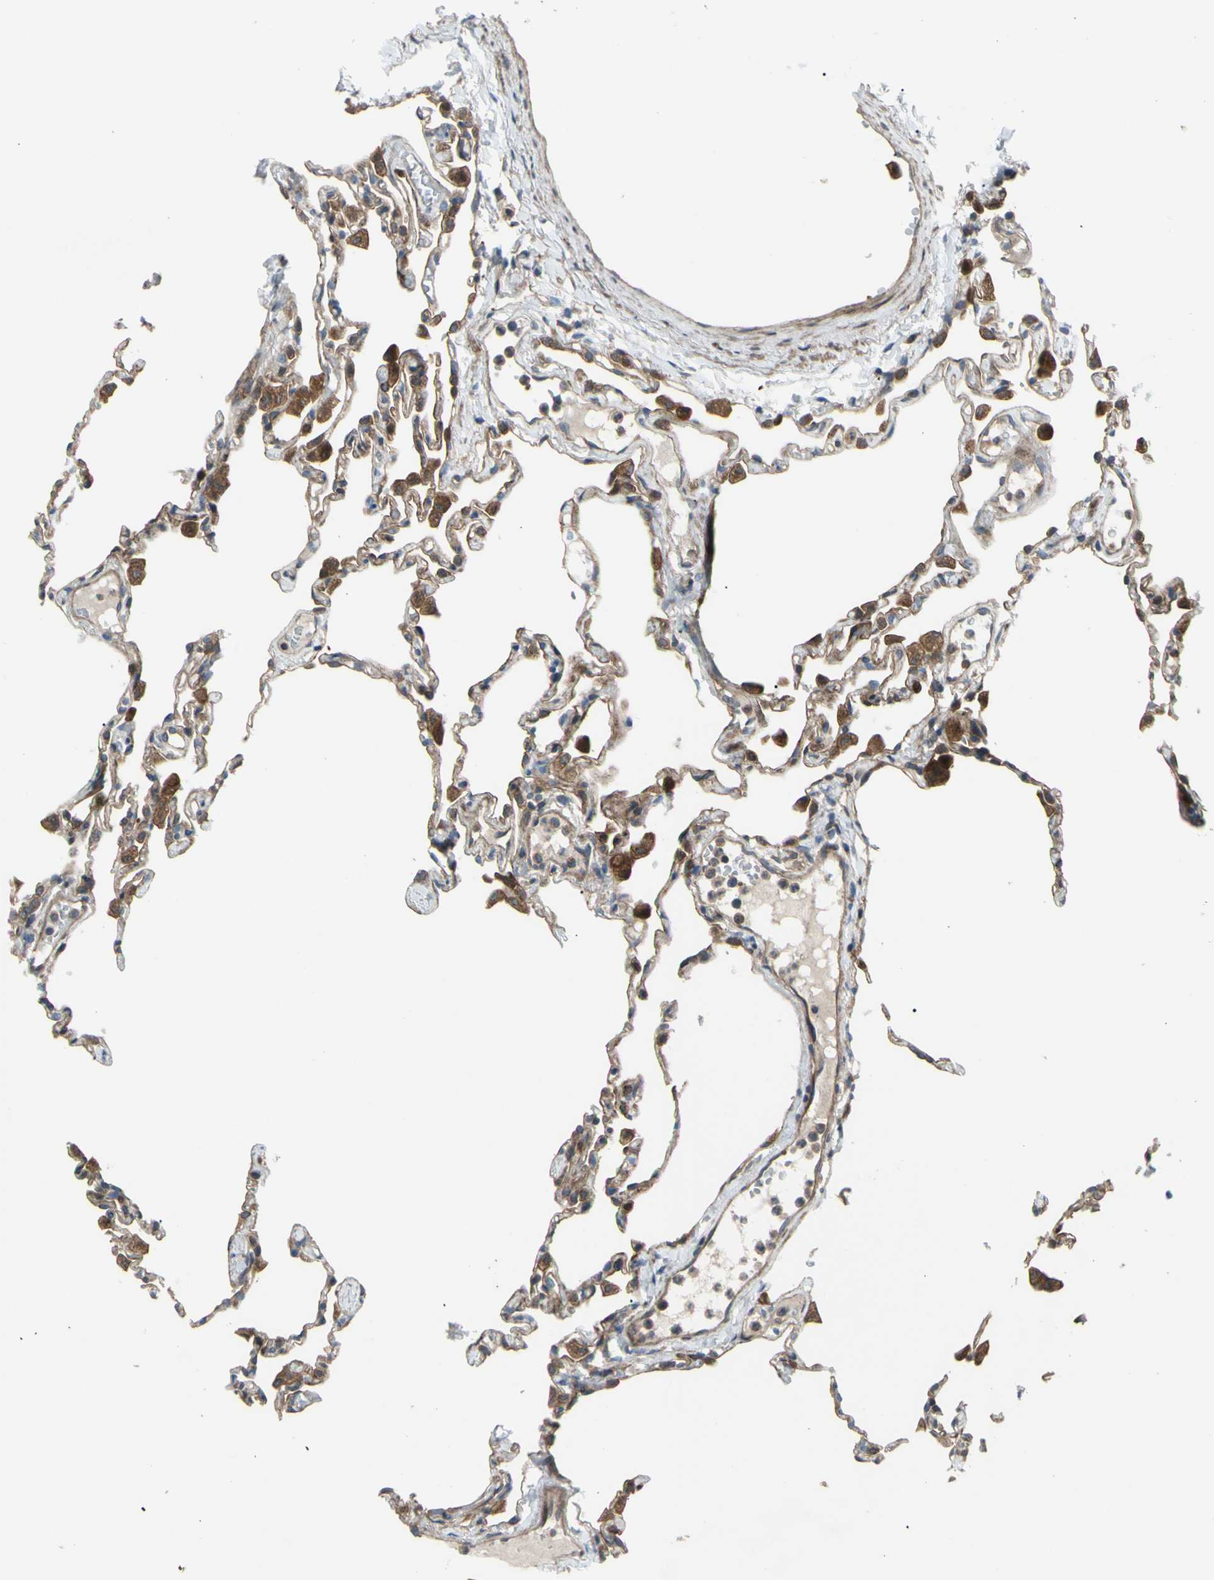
{"staining": {"intensity": "moderate", "quantity": "25%-75%", "location": "cytoplasmic/membranous"}, "tissue": "lung", "cell_type": "Alveolar cells", "image_type": "normal", "snomed": [{"axis": "morphology", "description": "Normal tissue, NOS"}, {"axis": "topography", "description": "Lung"}], "caption": "A histopathology image of lung stained for a protein demonstrates moderate cytoplasmic/membranous brown staining in alveolar cells. (DAB (3,3'-diaminobenzidine) IHC with brightfield microscopy, high magnification).", "gene": "FLII", "patient": {"sex": "female", "age": 49}}